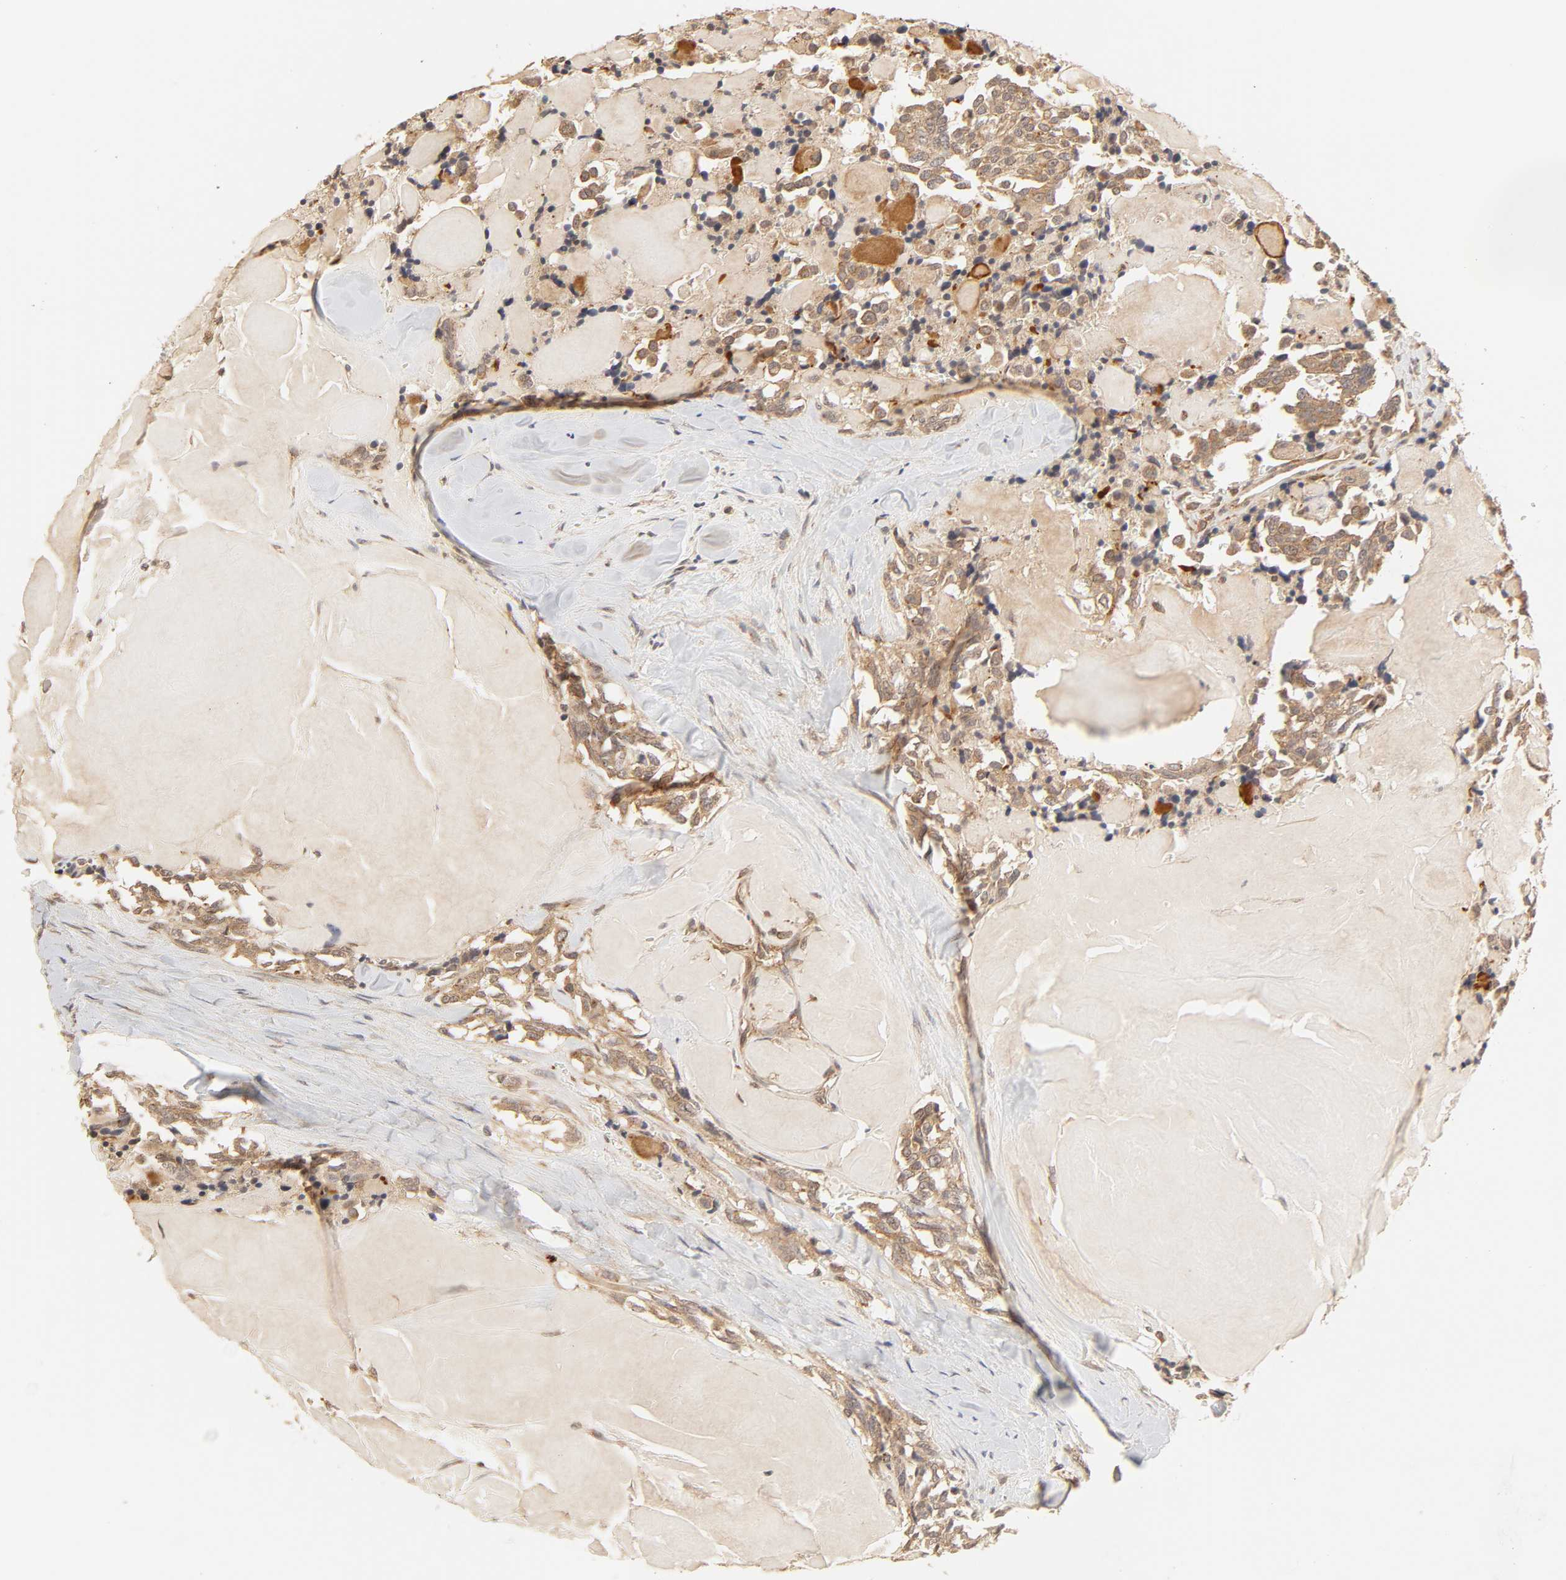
{"staining": {"intensity": "strong", "quantity": ">75%", "location": "cytoplasmic/membranous"}, "tissue": "thyroid cancer", "cell_type": "Tumor cells", "image_type": "cancer", "snomed": [{"axis": "morphology", "description": "Carcinoma, NOS"}, {"axis": "morphology", "description": "Carcinoid, malignant, NOS"}, {"axis": "topography", "description": "Thyroid gland"}], "caption": "IHC (DAB (3,3'-diaminobenzidine)) staining of thyroid cancer reveals strong cytoplasmic/membranous protein expression in about >75% of tumor cells.", "gene": "EPS8", "patient": {"sex": "male", "age": 33}}